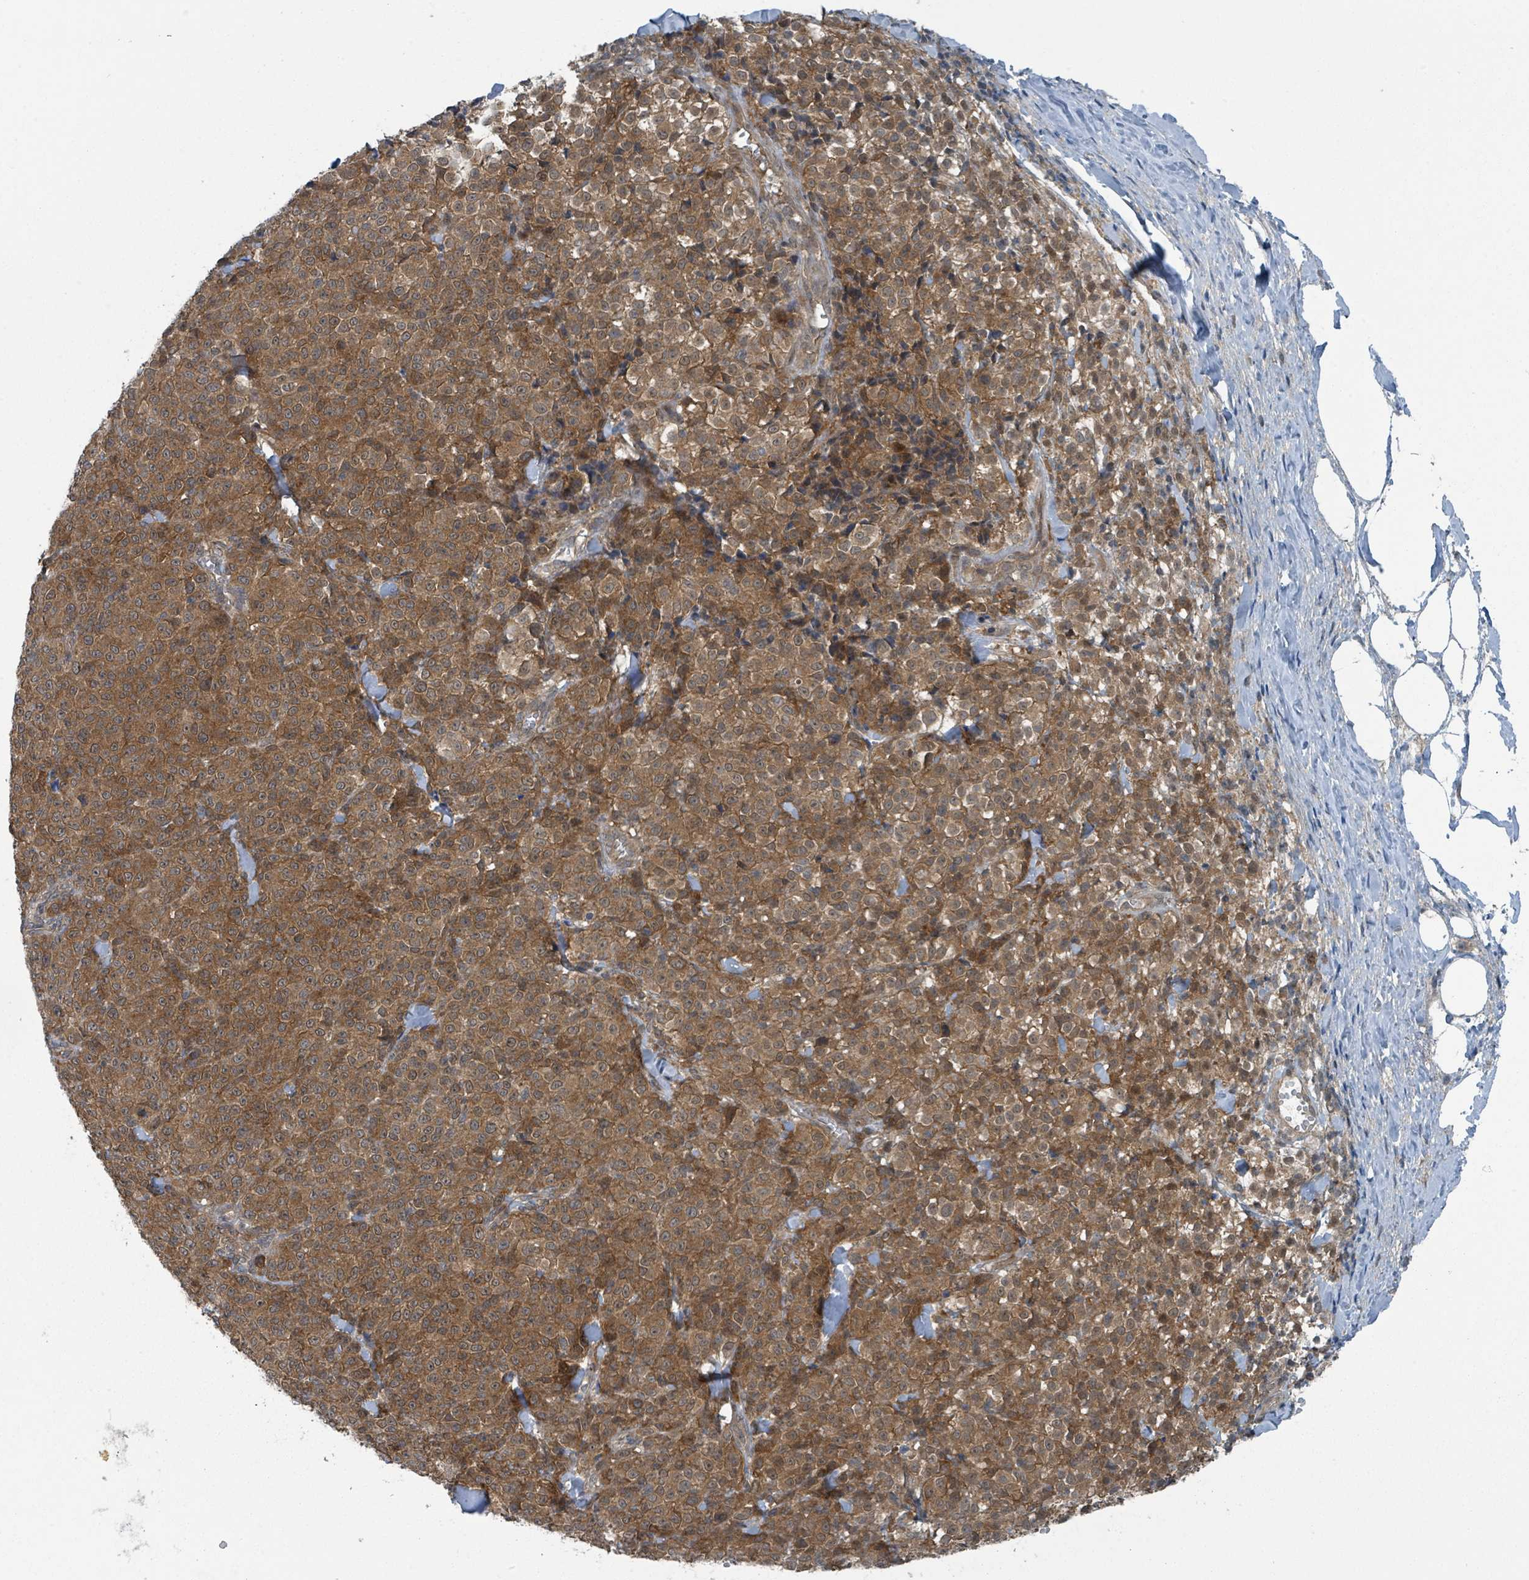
{"staining": {"intensity": "moderate", "quantity": ">75%", "location": "cytoplasmic/membranous,nuclear"}, "tissue": "melanoma", "cell_type": "Tumor cells", "image_type": "cancer", "snomed": [{"axis": "morphology", "description": "Normal tissue, NOS"}, {"axis": "morphology", "description": "Malignant melanoma, NOS"}, {"axis": "topography", "description": "Skin"}], "caption": "Malignant melanoma stained with DAB (3,3'-diaminobenzidine) immunohistochemistry (IHC) reveals medium levels of moderate cytoplasmic/membranous and nuclear expression in about >75% of tumor cells. (brown staining indicates protein expression, while blue staining denotes nuclei).", "gene": "GOLGA7", "patient": {"sex": "female", "age": 34}}